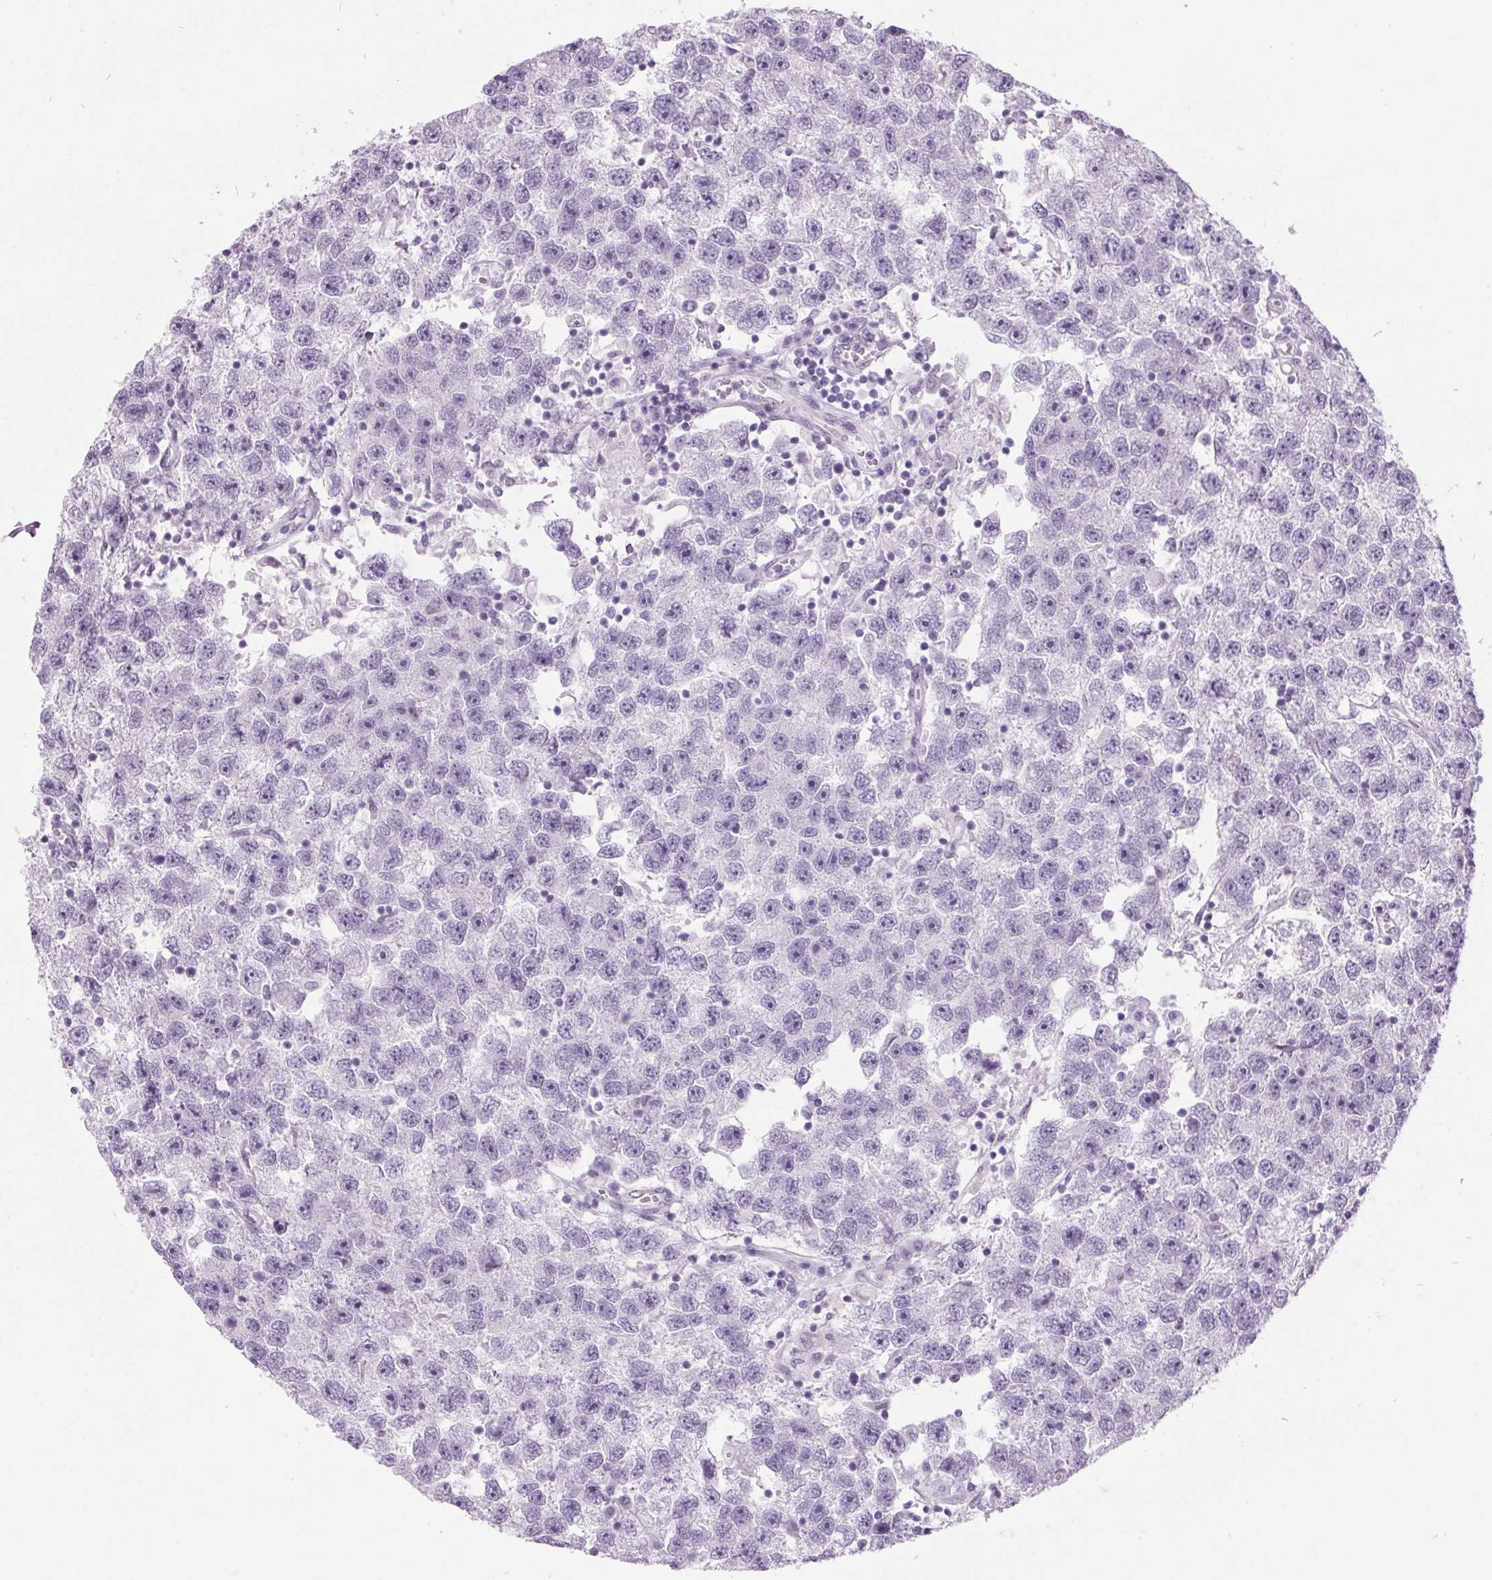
{"staining": {"intensity": "negative", "quantity": "none", "location": "none"}, "tissue": "testis cancer", "cell_type": "Tumor cells", "image_type": "cancer", "snomed": [{"axis": "morphology", "description": "Seminoma, NOS"}, {"axis": "topography", "description": "Testis"}], "caption": "A histopathology image of testis cancer stained for a protein demonstrates no brown staining in tumor cells.", "gene": "ODAD2", "patient": {"sex": "male", "age": 26}}